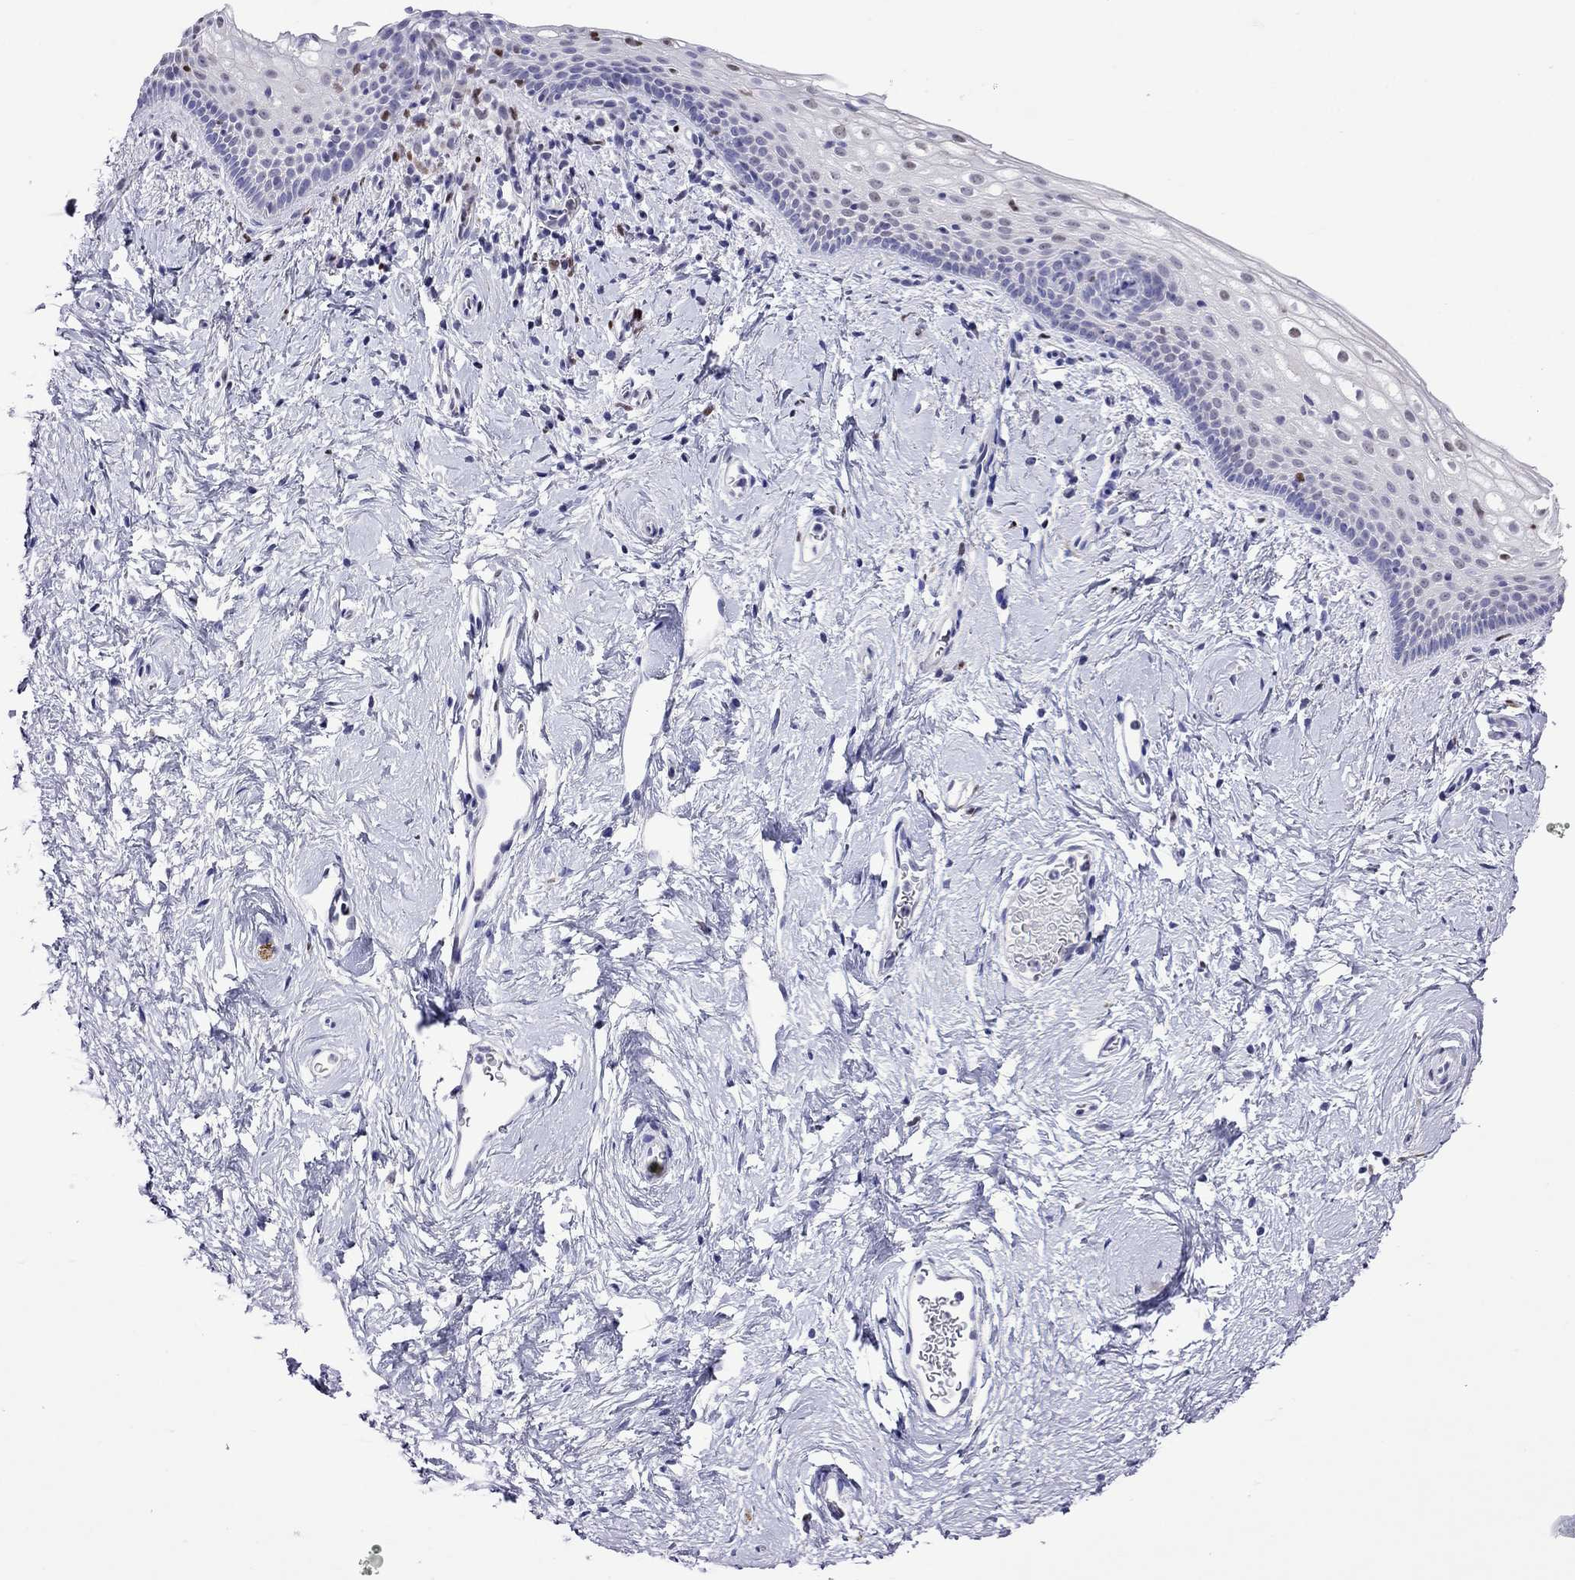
{"staining": {"intensity": "negative", "quantity": "none", "location": "none"}, "tissue": "vagina", "cell_type": "Squamous epithelial cells", "image_type": "normal", "snomed": [{"axis": "morphology", "description": "Normal tissue, NOS"}, {"axis": "topography", "description": "Vagina"}], "caption": "An image of human vagina is negative for staining in squamous epithelial cells. Brightfield microscopy of IHC stained with DAB (3,3'-diaminobenzidine) (brown) and hematoxylin (blue), captured at high magnification.", "gene": "MPZ", "patient": {"sex": "female", "age": 61}}